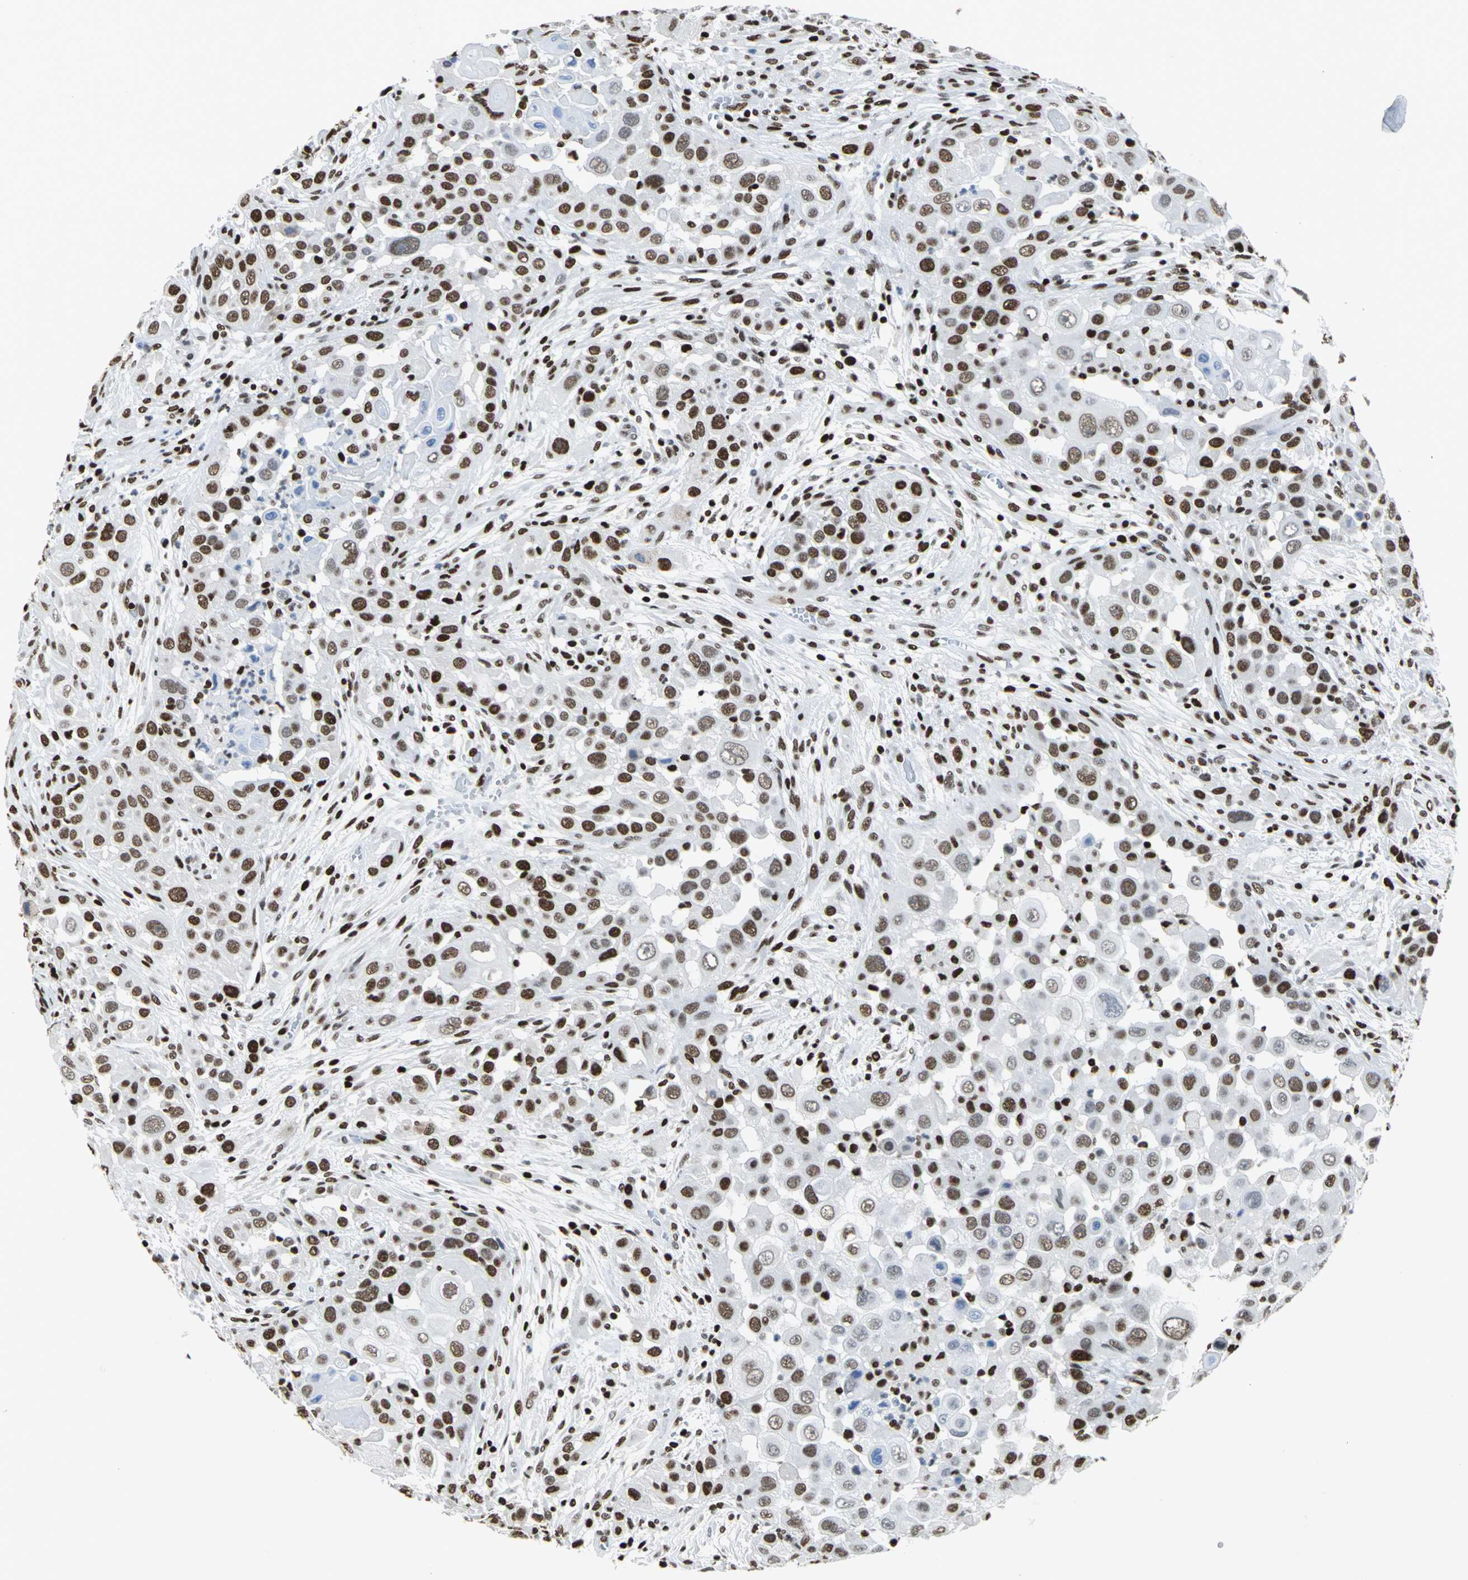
{"staining": {"intensity": "strong", "quantity": ">75%", "location": "nuclear"}, "tissue": "head and neck cancer", "cell_type": "Tumor cells", "image_type": "cancer", "snomed": [{"axis": "morphology", "description": "Carcinoma, NOS"}, {"axis": "topography", "description": "Head-Neck"}], "caption": "Carcinoma (head and neck) stained with a brown dye reveals strong nuclear positive expression in about >75% of tumor cells.", "gene": "HNRNPD", "patient": {"sex": "male", "age": 87}}